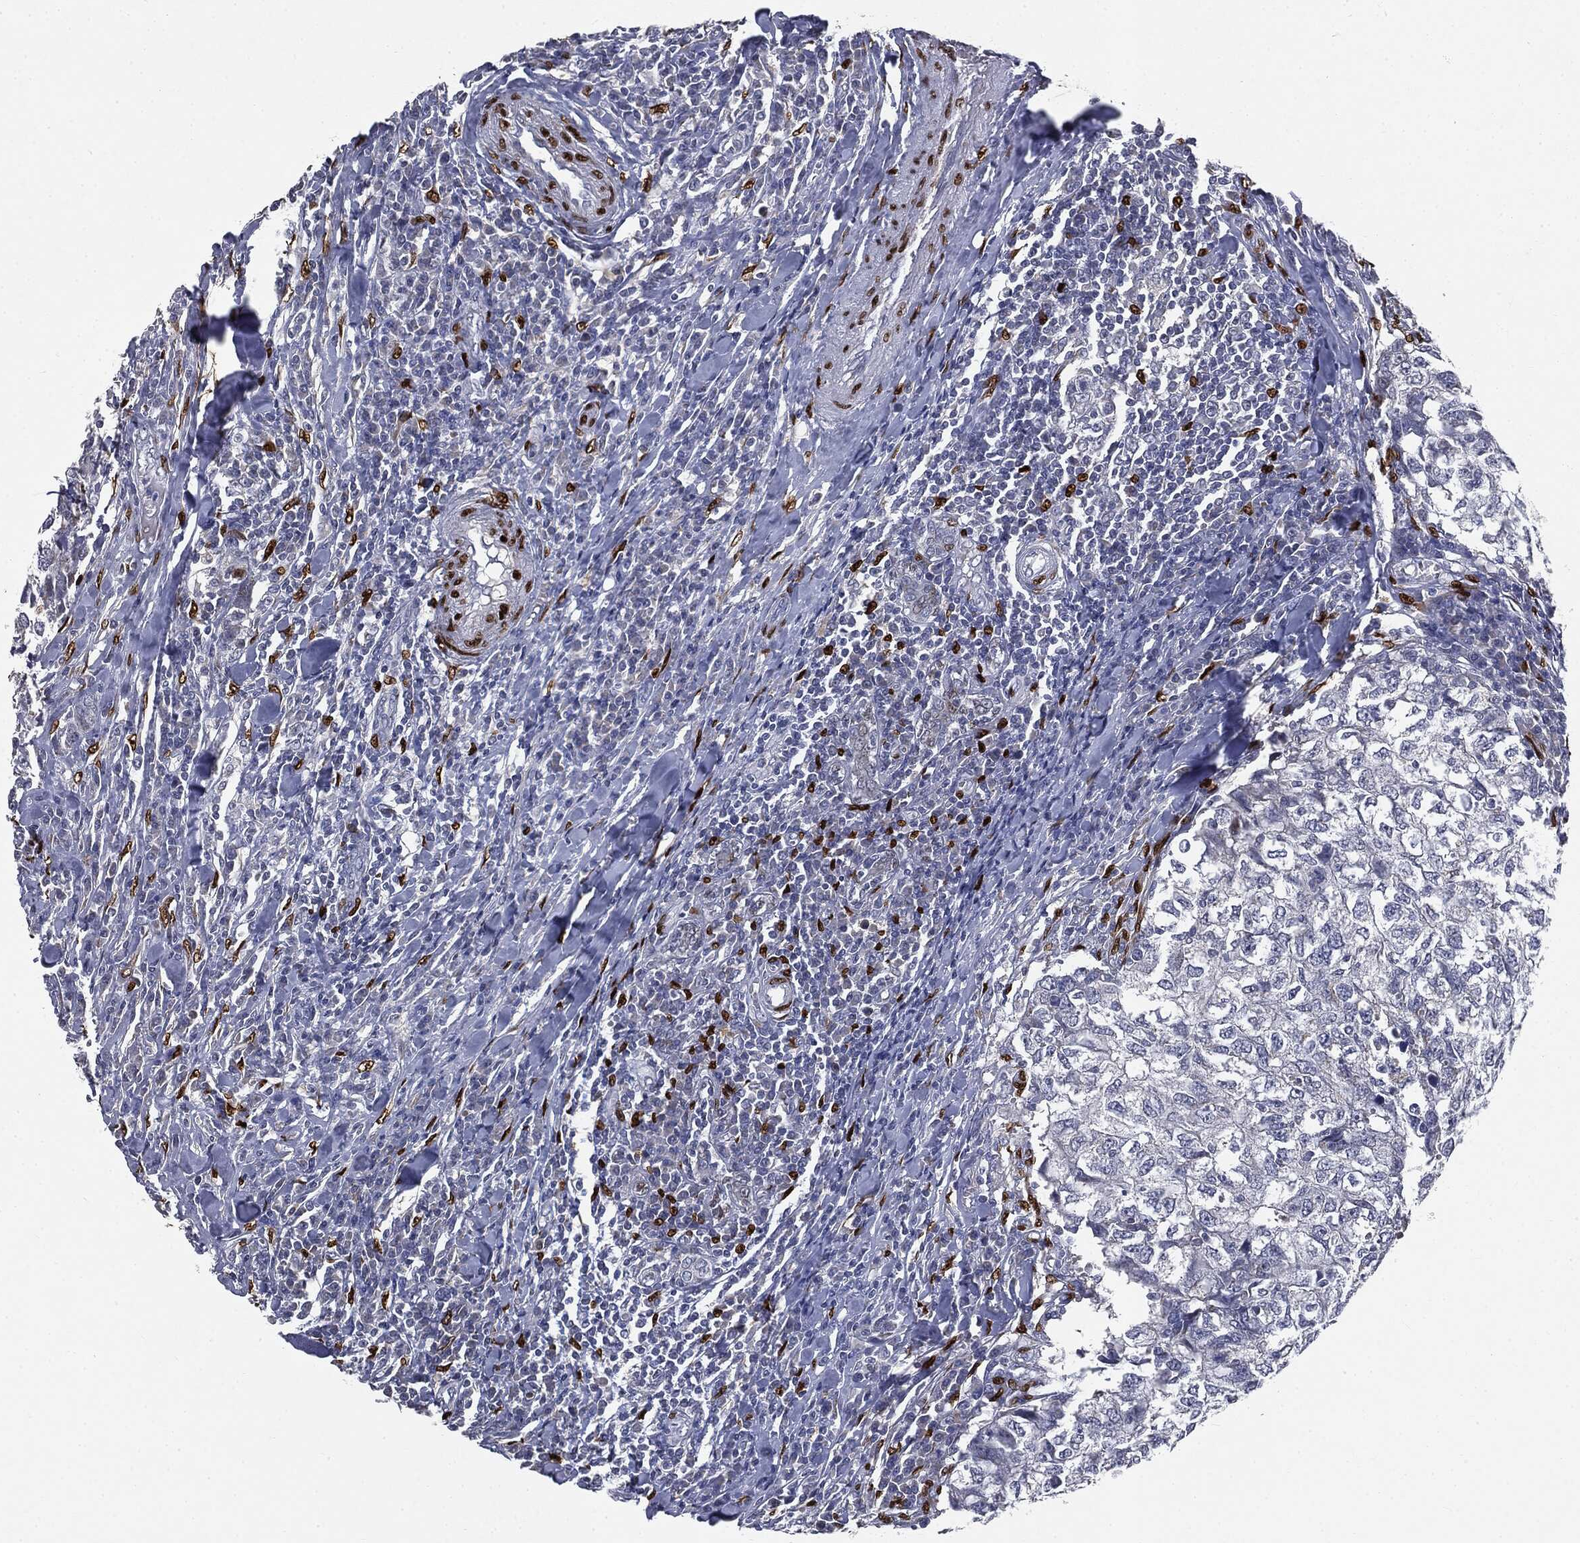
{"staining": {"intensity": "negative", "quantity": "none", "location": "none"}, "tissue": "breast cancer", "cell_type": "Tumor cells", "image_type": "cancer", "snomed": [{"axis": "morphology", "description": "Duct carcinoma"}, {"axis": "topography", "description": "Breast"}], "caption": "High power microscopy histopathology image of an immunohistochemistry histopathology image of invasive ductal carcinoma (breast), revealing no significant expression in tumor cells.", "gene": "CASD1", "patient": {"sex": "female", "age": 30}}